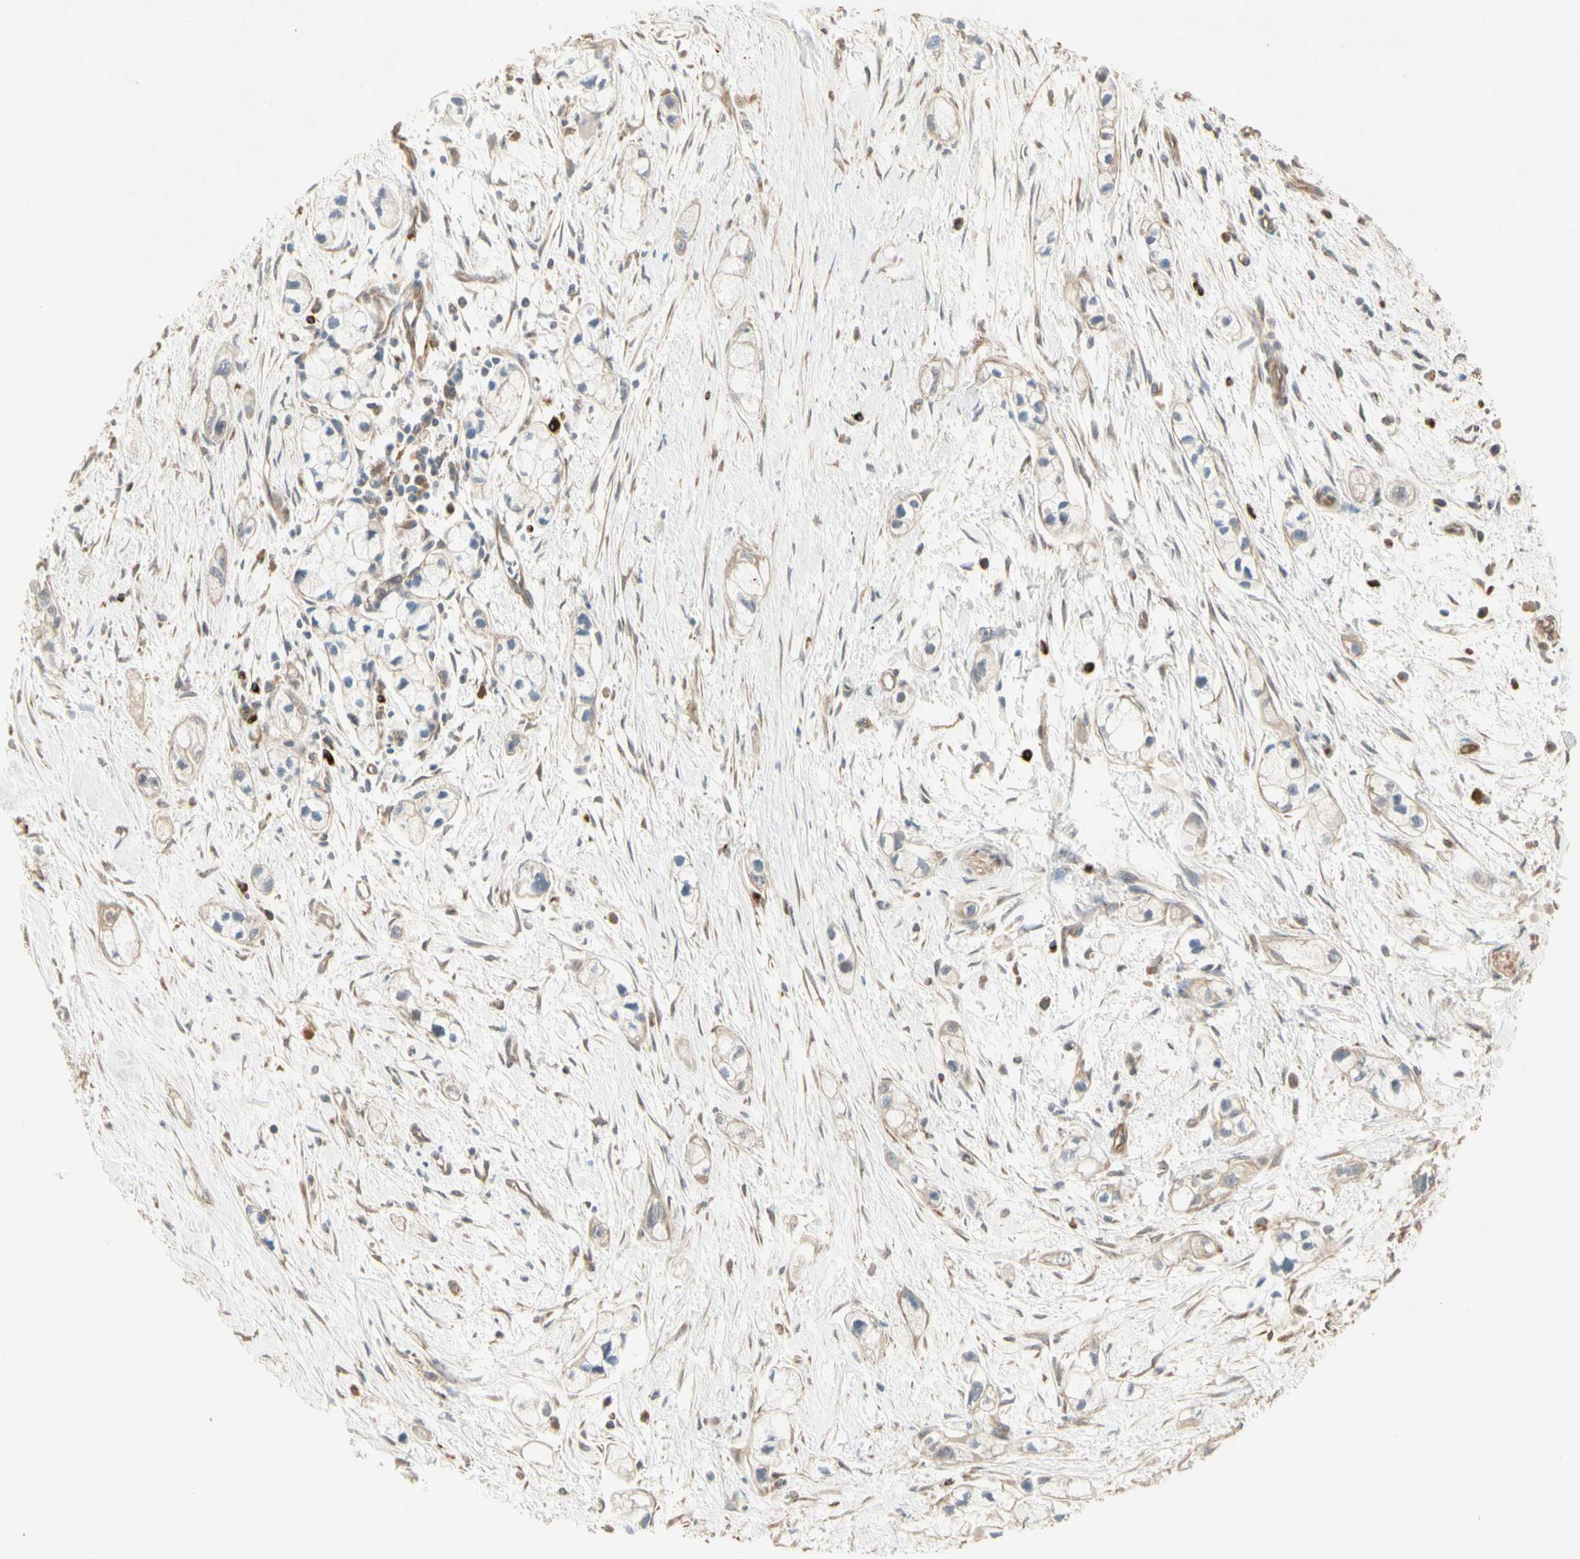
{"staining": {"intensity": "weak", "quantity": "25%-75%", "location": "cytoplasmic/membranous"}, "tissue": "pancreatic cancer", "cell_type": "Tumor cells", "image_type": "cancer", "snomed": [{"axis": "morphology", "description": "Adenocarcinoma, NOS"}, {"axis": "topography", "description": "Pancreas"}], "caption": "There is low levels of weak cytoplasmic/membranous expression in tumor cells of pancreatic cancer (adenocarcinoma), as demonstrated by immunohistochemical staining (brown color).", "gene": "IRAG1", "patient": {"sex": "male", "age": 74}}